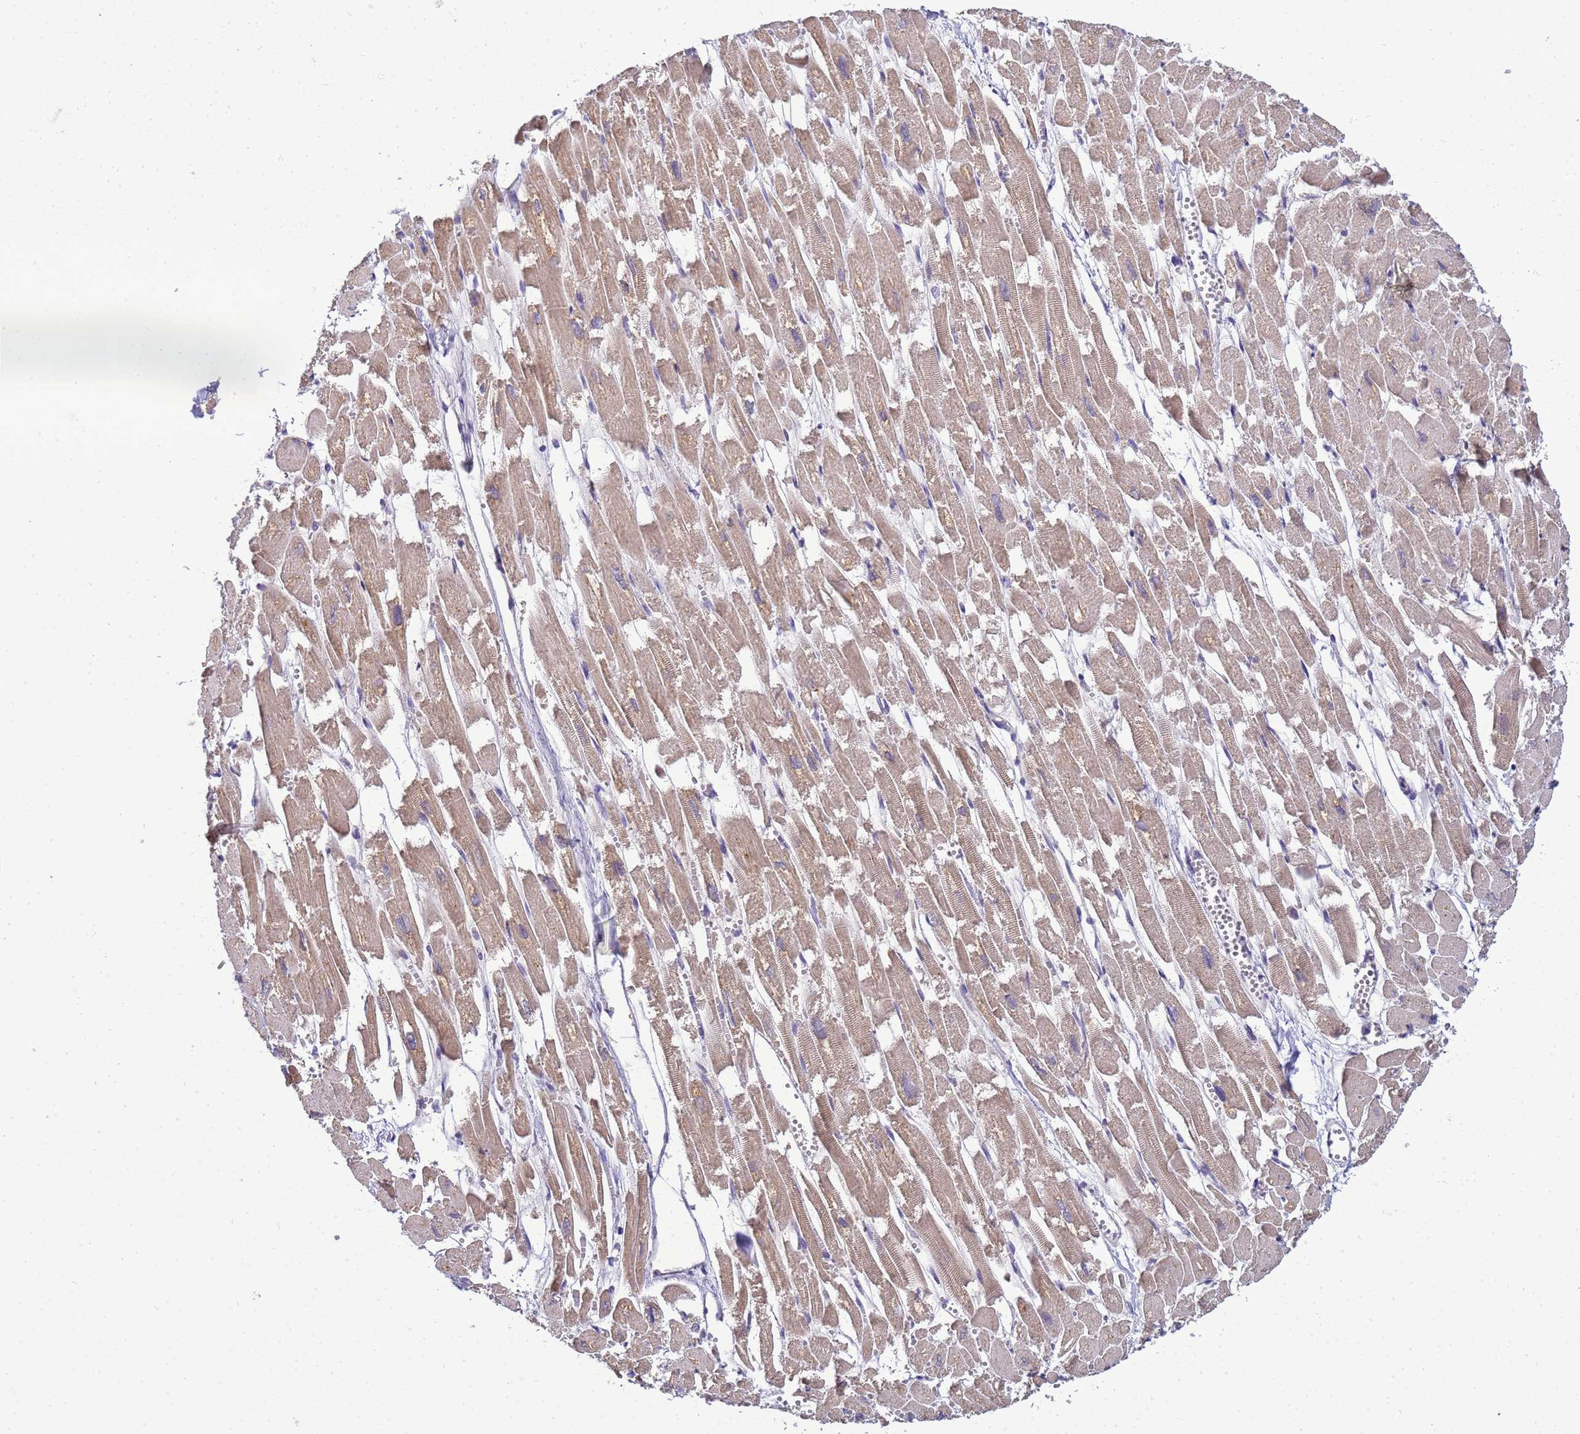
{"staining": {"intensity": "weak", "quantity": "25%-75%", "location": "cytoplasmic/membranous"}, "tissue": "heart muscle", "cell_type": "Cardiomyocytes", "image_type": "normal", "snomed": [{"axis": "morphology", "description": "Normal tissue, NOS"}, {"axis": "topography", "description": "Heart"}], "caption": "This histopathology image shows immunohistochemistry (IHC) staining of benign human heart muscle, with low weak cytoplasmic/membranous expression in approximately 25%-75% of cardiomyocytes.", "gene": "TMEM74B", "patient": {"sex": "male", "age": 54}}